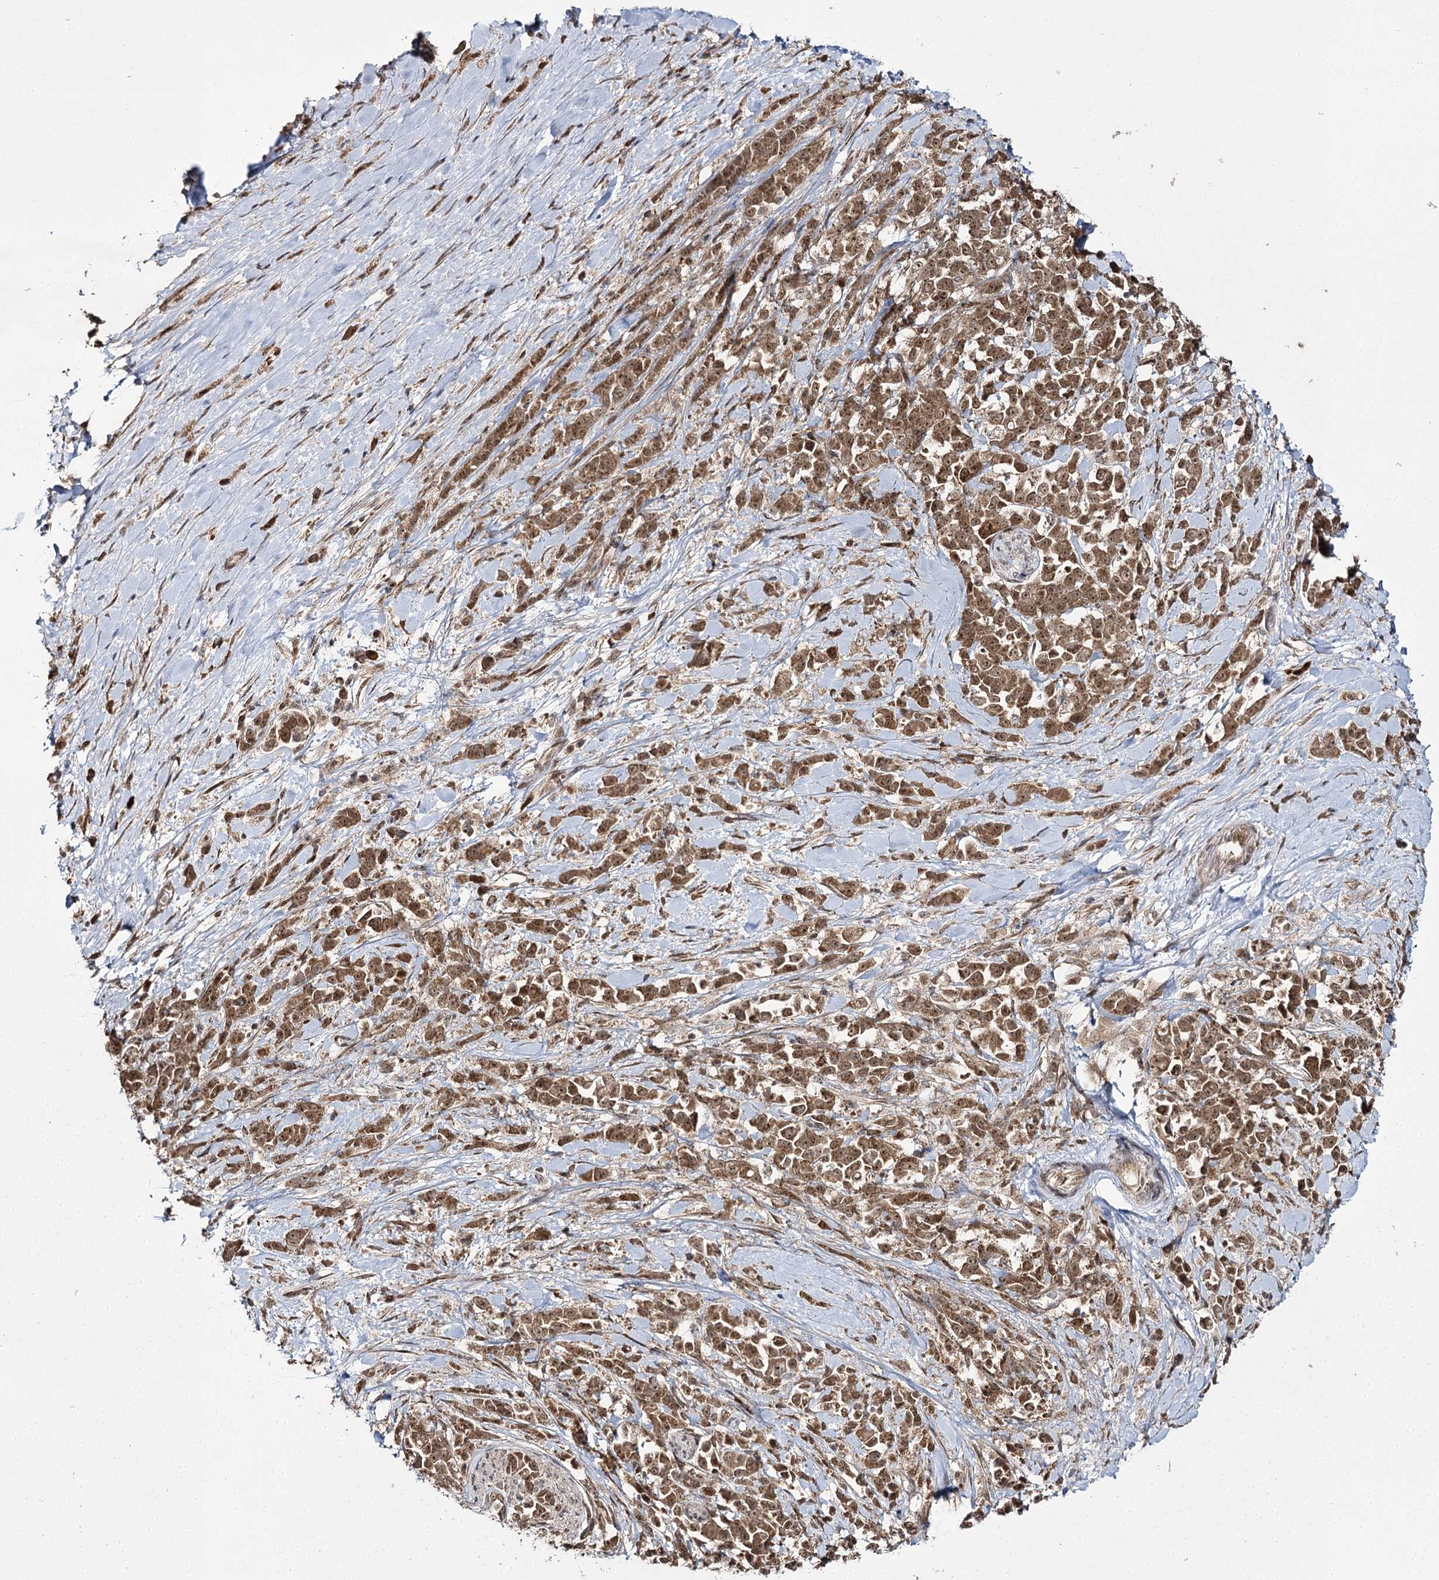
{"staining": {"intensity": "moderate", "quantity": ">75%", "location": "cytoplasmic/membranous,nuclear"}, "tissue": "pancreatic cancer", "cell_type": "Tumor cells", "image_type": "cancer", "snomed": [{"axis": "morphology", "description": "Normal tissue, NOS"}, {"axis": "morphology", "description": "Adenocarcinoma, NOS"}, {"axis": "topography", "description": "Pancreas"}], "caption": "Pancreatic cancer (adenocarcinoma) was stained to show a protein in brown. There is medium levels of moderate cytoplasmic/membranous and nuclear expression in about >75% of tumor cells. (DAB (3,3'-diaminobenzidine) = brown stain, brightfield microscopy at high magnification).", "gene": "TRNT1", "patient": {"sex": "female", "age": 64}}